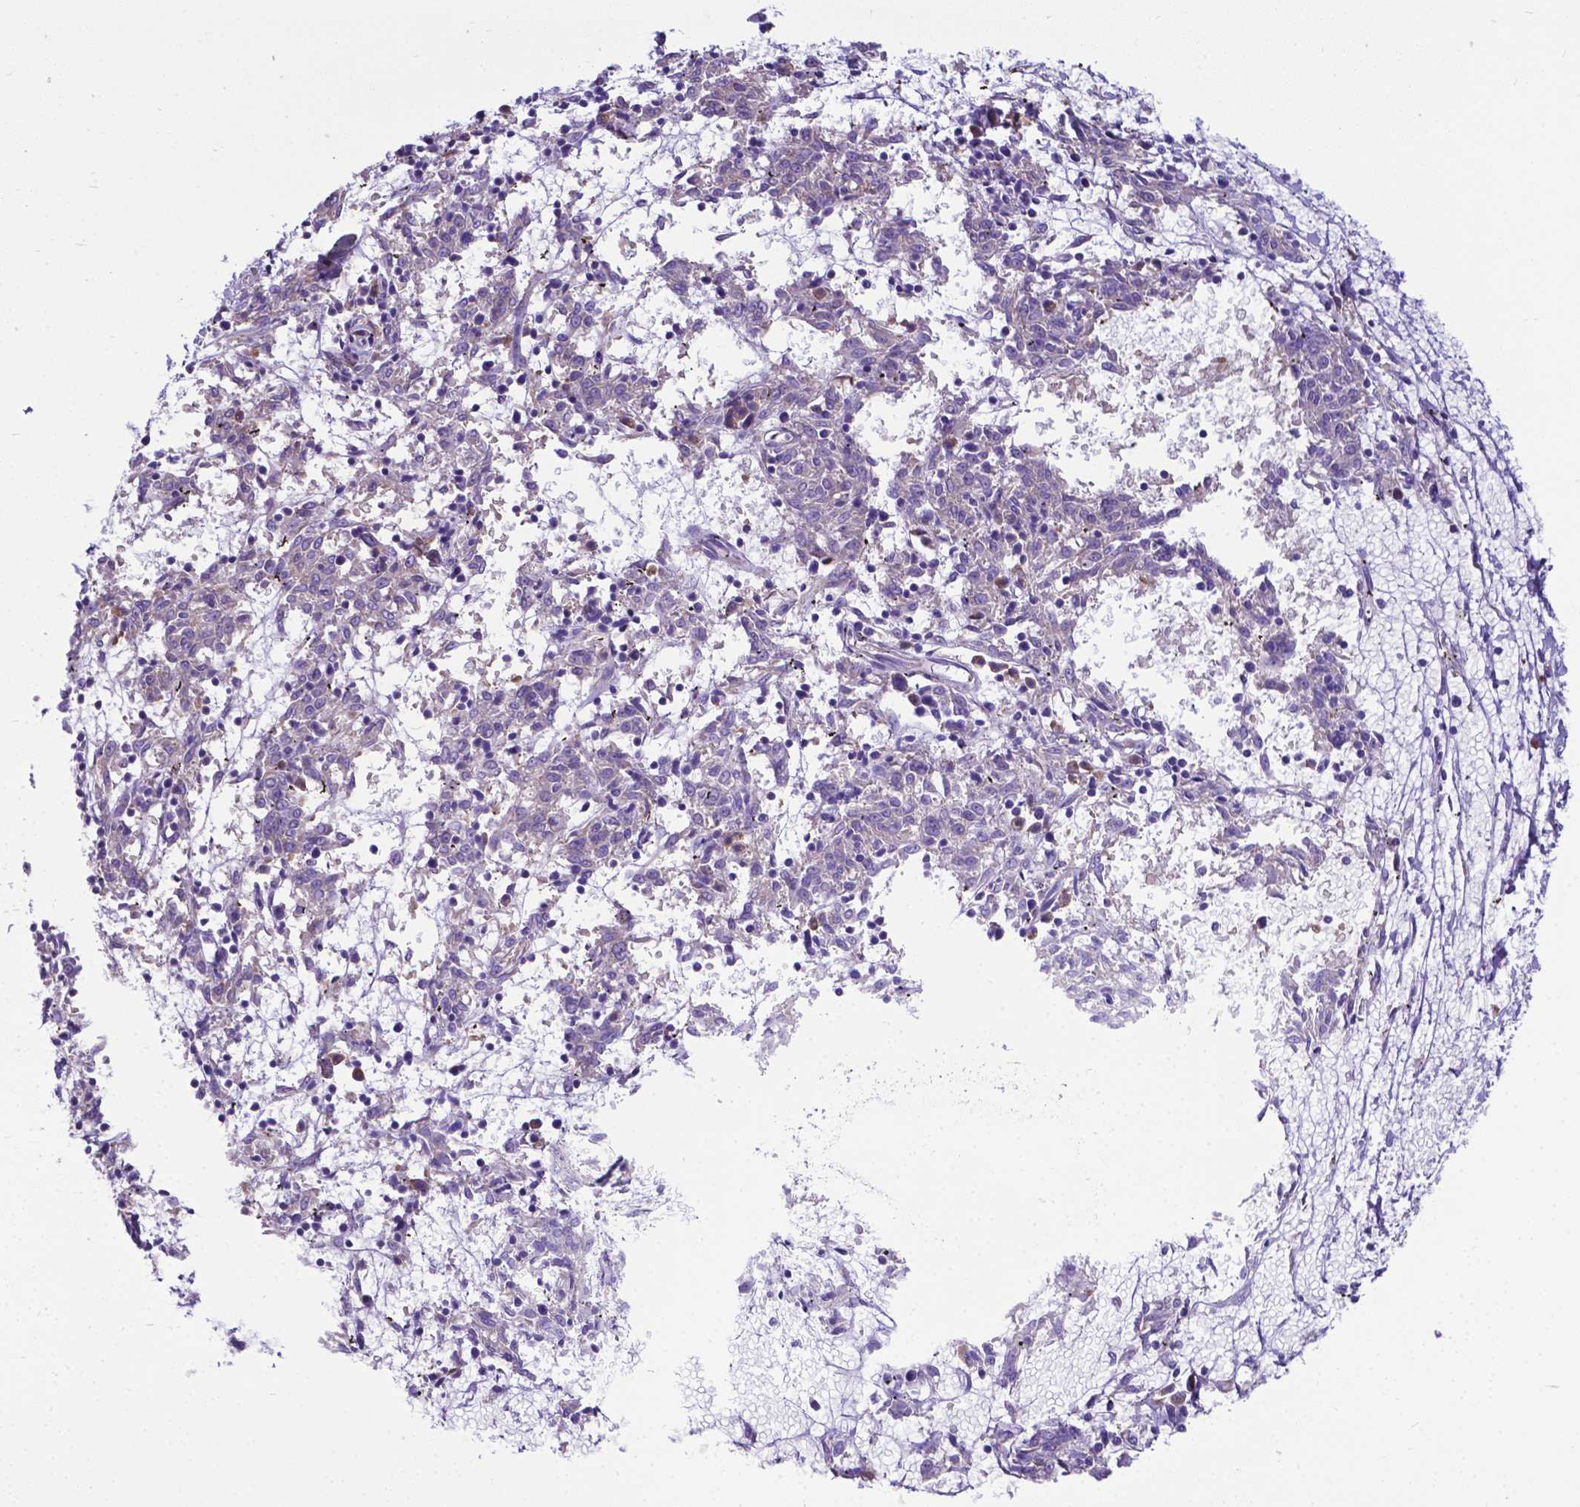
{"staining": {"intensity": "weak", "quantity": ">75%", "location": "cytoplasmic/membranous"}, "tissue": "melanoma", "cell_type": "Tumor cells", "image_type": "cancer", "snomed": [{"axis": "morphology", "description": "Malignant melanoma, NOS"}, {"axis": "topography", "description": "Skin"}], "caption": "This is a histology image of immunohistochemistry staining of melanoma, which shows weak positivity in the cytoplasmic/membranous of tumor cells.", "gene": "RPL6", "patient": {"sex": "female", "age": 72}}